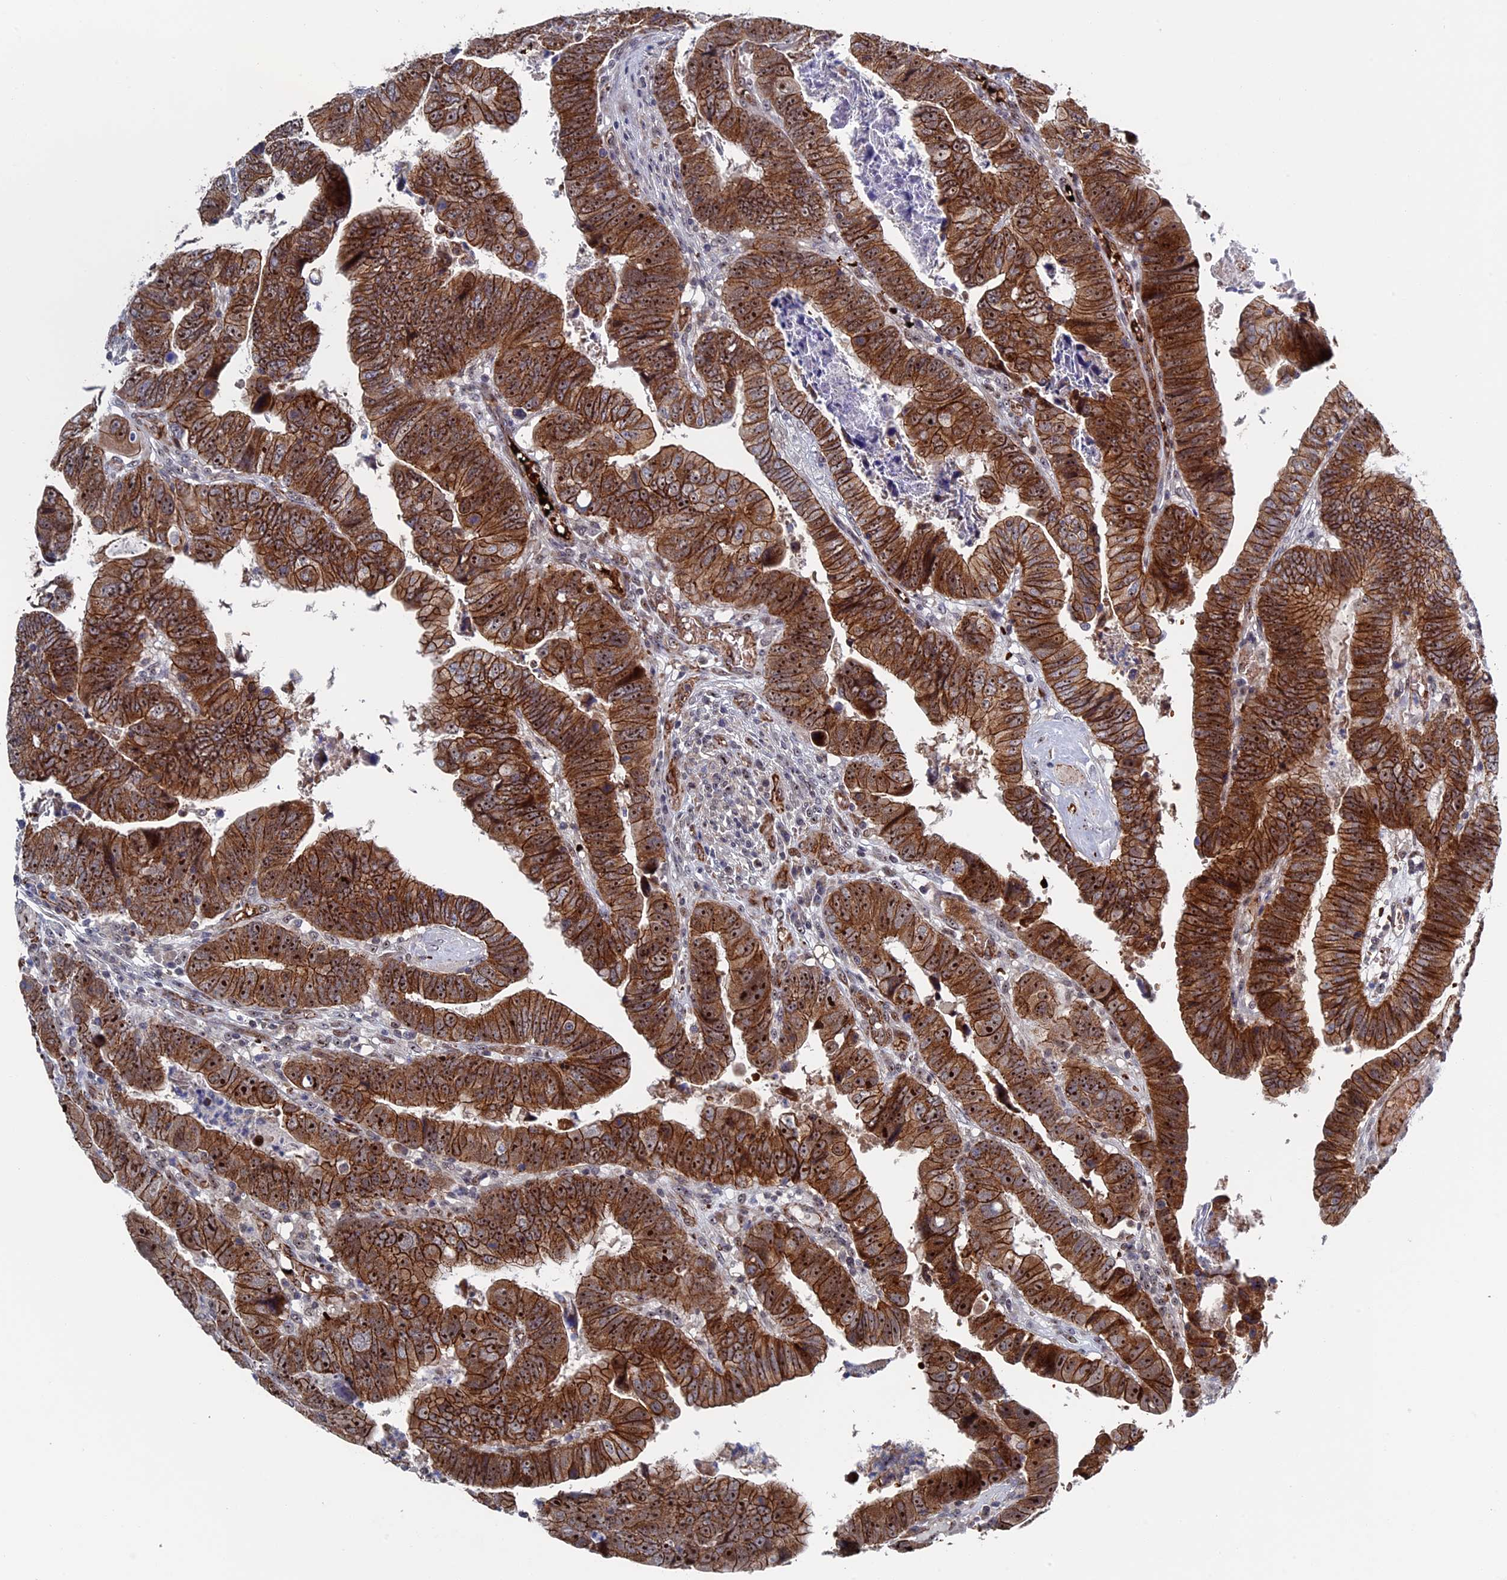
{"staining": {"intensity": "strong", "quantity": ">75%", "location": "cytoplasmic/membranous,nuclear"}, "tissue": "colorectal cancer", "cell_type": "Tumor cells", "image_type": "cancer", "snomed": [{"axis": "morphology", "description": "Normal tissue, NOS"}, {"axis": "morphology", "description": "Adenocarcinoma, NOS"}, {"axis": "topography", "description": "Rectum"}], "caption": "Human colorectal cancer (adenocarcinoma) stained for a protein (brown) shows strong cytoplasmic/membranous and nuclear positive positivity in approximately >75% of tumor cells.", "gene": "EXOSC9", "patient": {"sex": "female", "age": 65}}